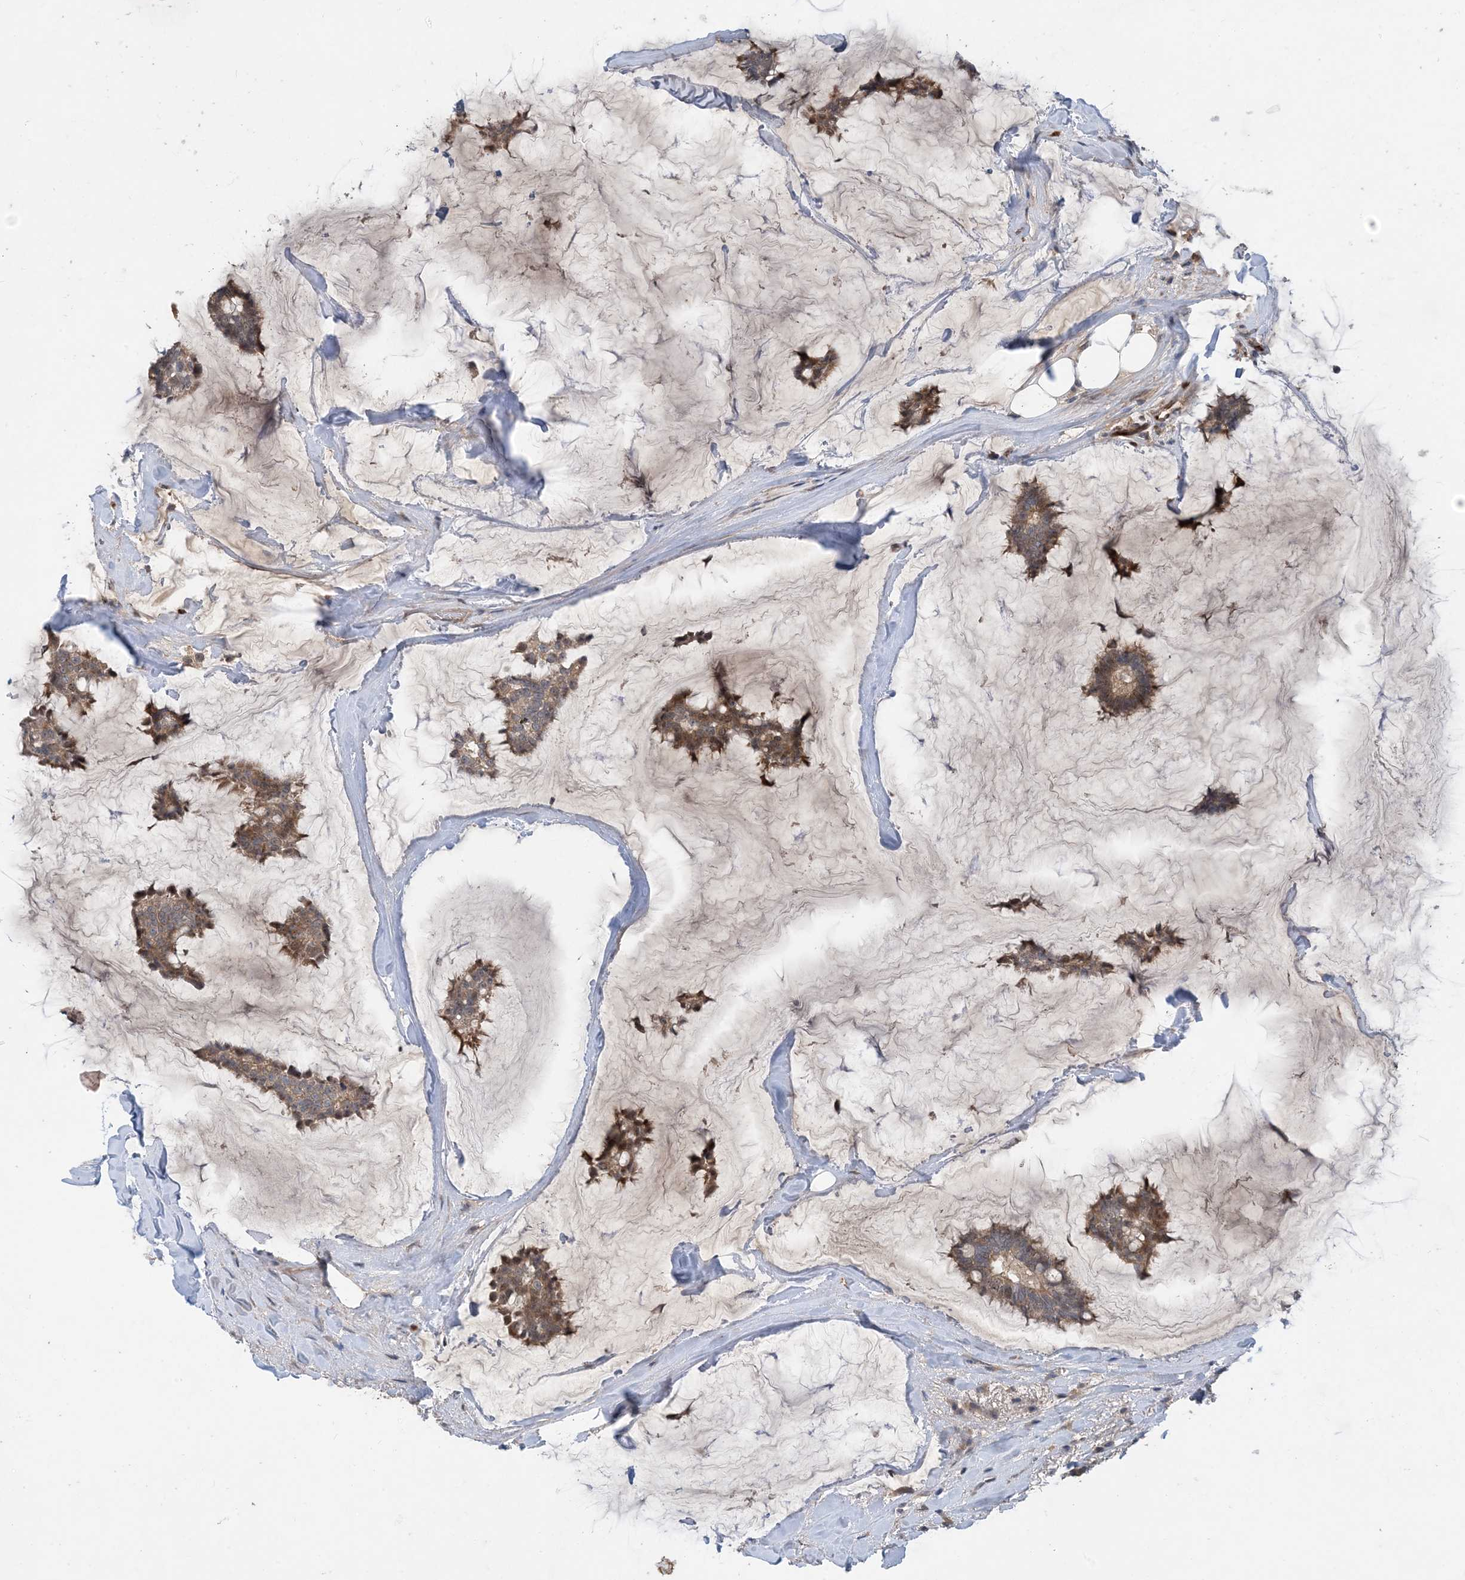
{"staining": {"intensity": "moderate", "quantity": ">75%", "location": "cytoplasmic/membranous"}, "tissue": "breast cancer", "cell_type": "Tumor cells", "image_type": "cancer", "snomed": [{"axis": "morphology", "description": "Duct carcinoma"}, {"axis": "topography", "description": "Breast"}], "caption": "Invasive ductal carcinoma (breast) stained with IHC demonstrates moderate cytoplasmic/membranous positivity in approximately >75% of tumor cells. The protein of interest is stained brown, and the nuclei are stained in blue (DAB IHC with brightfield microscopy, high magnification).", "gene": "TINAG", "patient": {"sex": "female", "age": 93}}